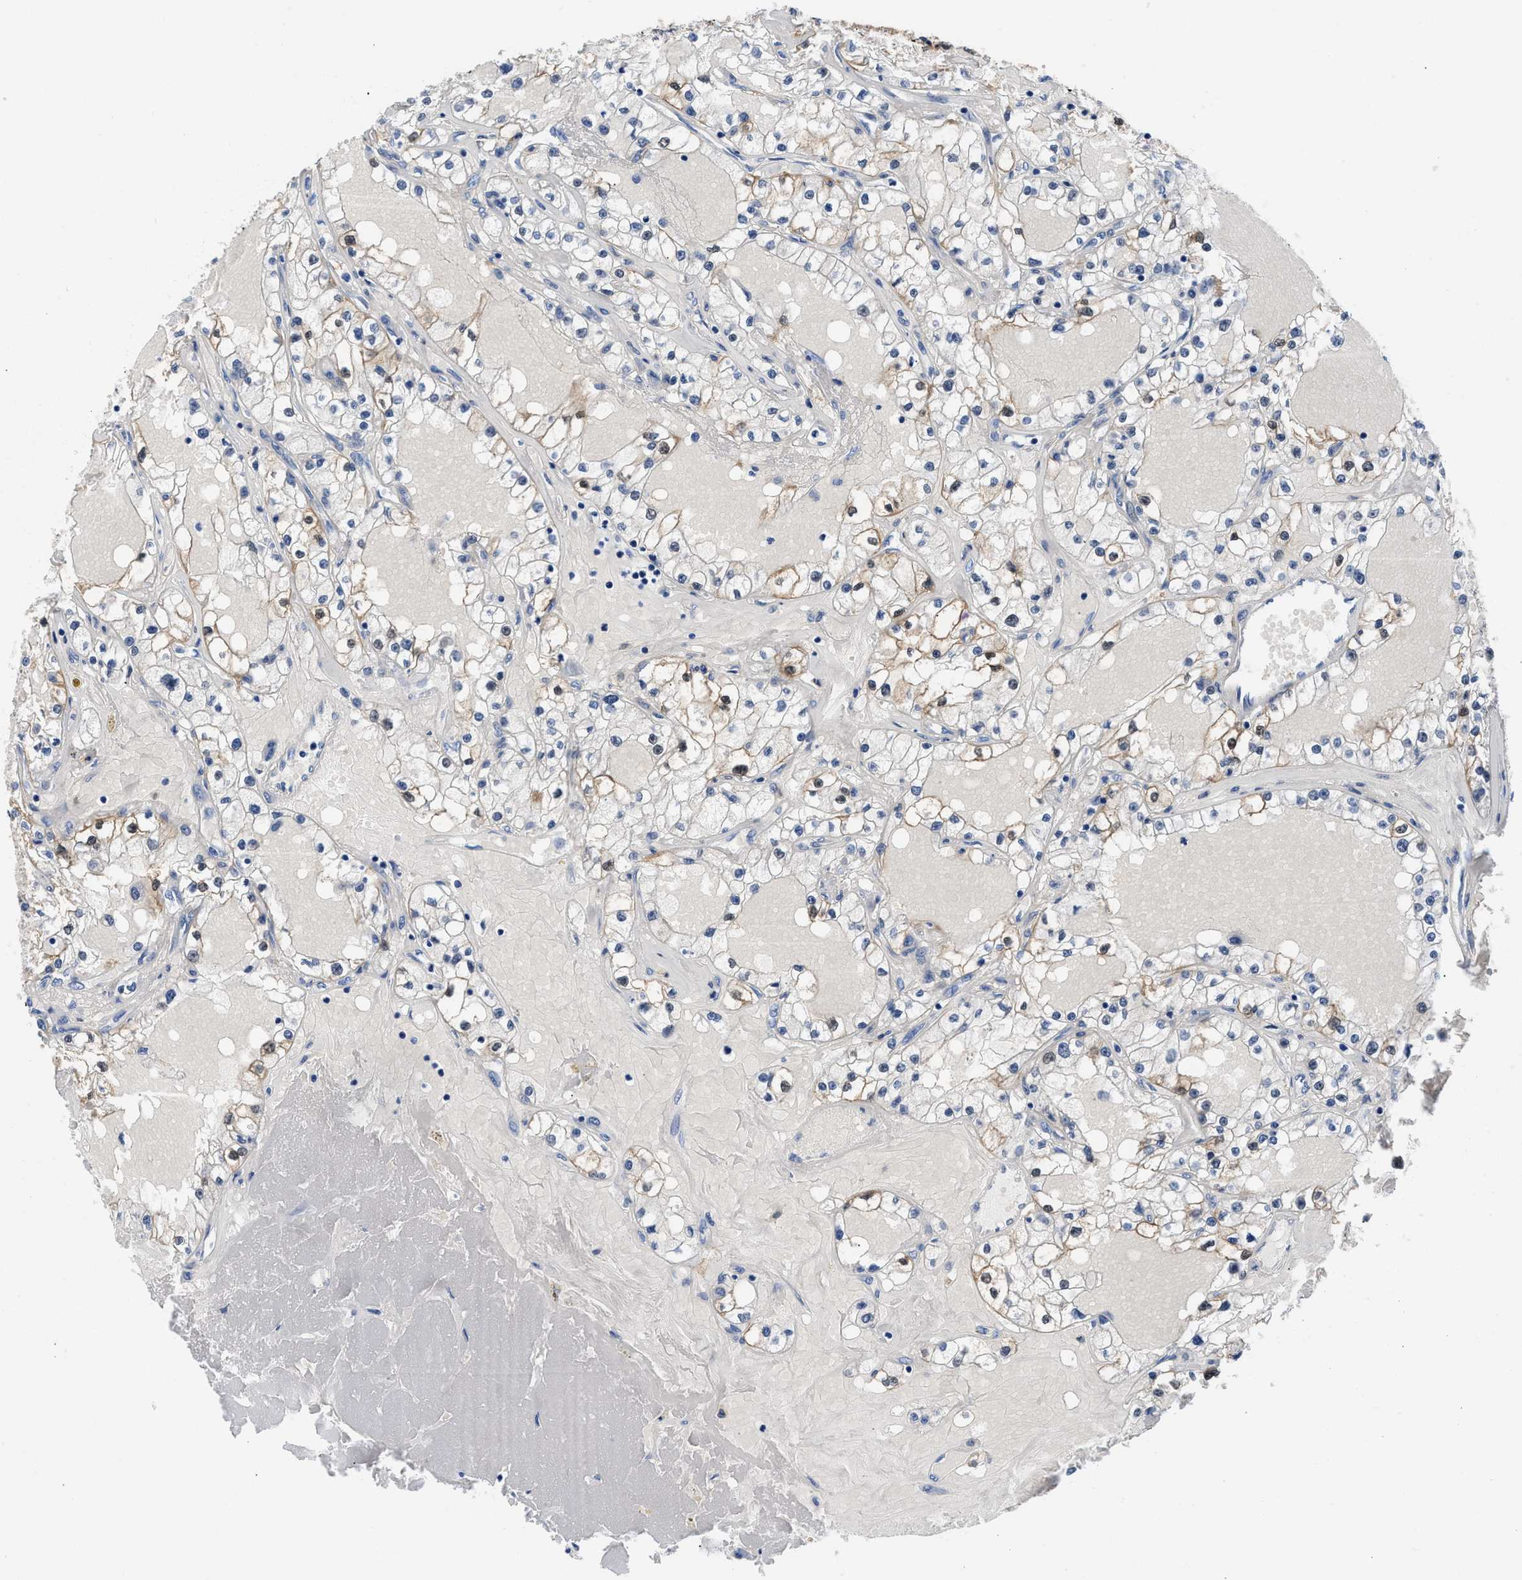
{"staining": {"intensity": "moderate", "quantity": "<25%", "location": "cytoplasmic/membranous,nuclear"}, "tissue": "renal cancer", "cell_type": "Tumor cells", "image_type": "cancer", "snomed": [{"axis": "morphology", "description": "Adenocarcinoma, NOS"}, {"axis": "topography", "description": "Kidney"}], "caption": "Renal cancer stained with DAB IHC reveals low levels of moderate cytoplasmic/membranous and nuclear expression in about <25% of tumor cells.", "gene": "CBR1", "patient": {"sex": "male", "age": 56}}